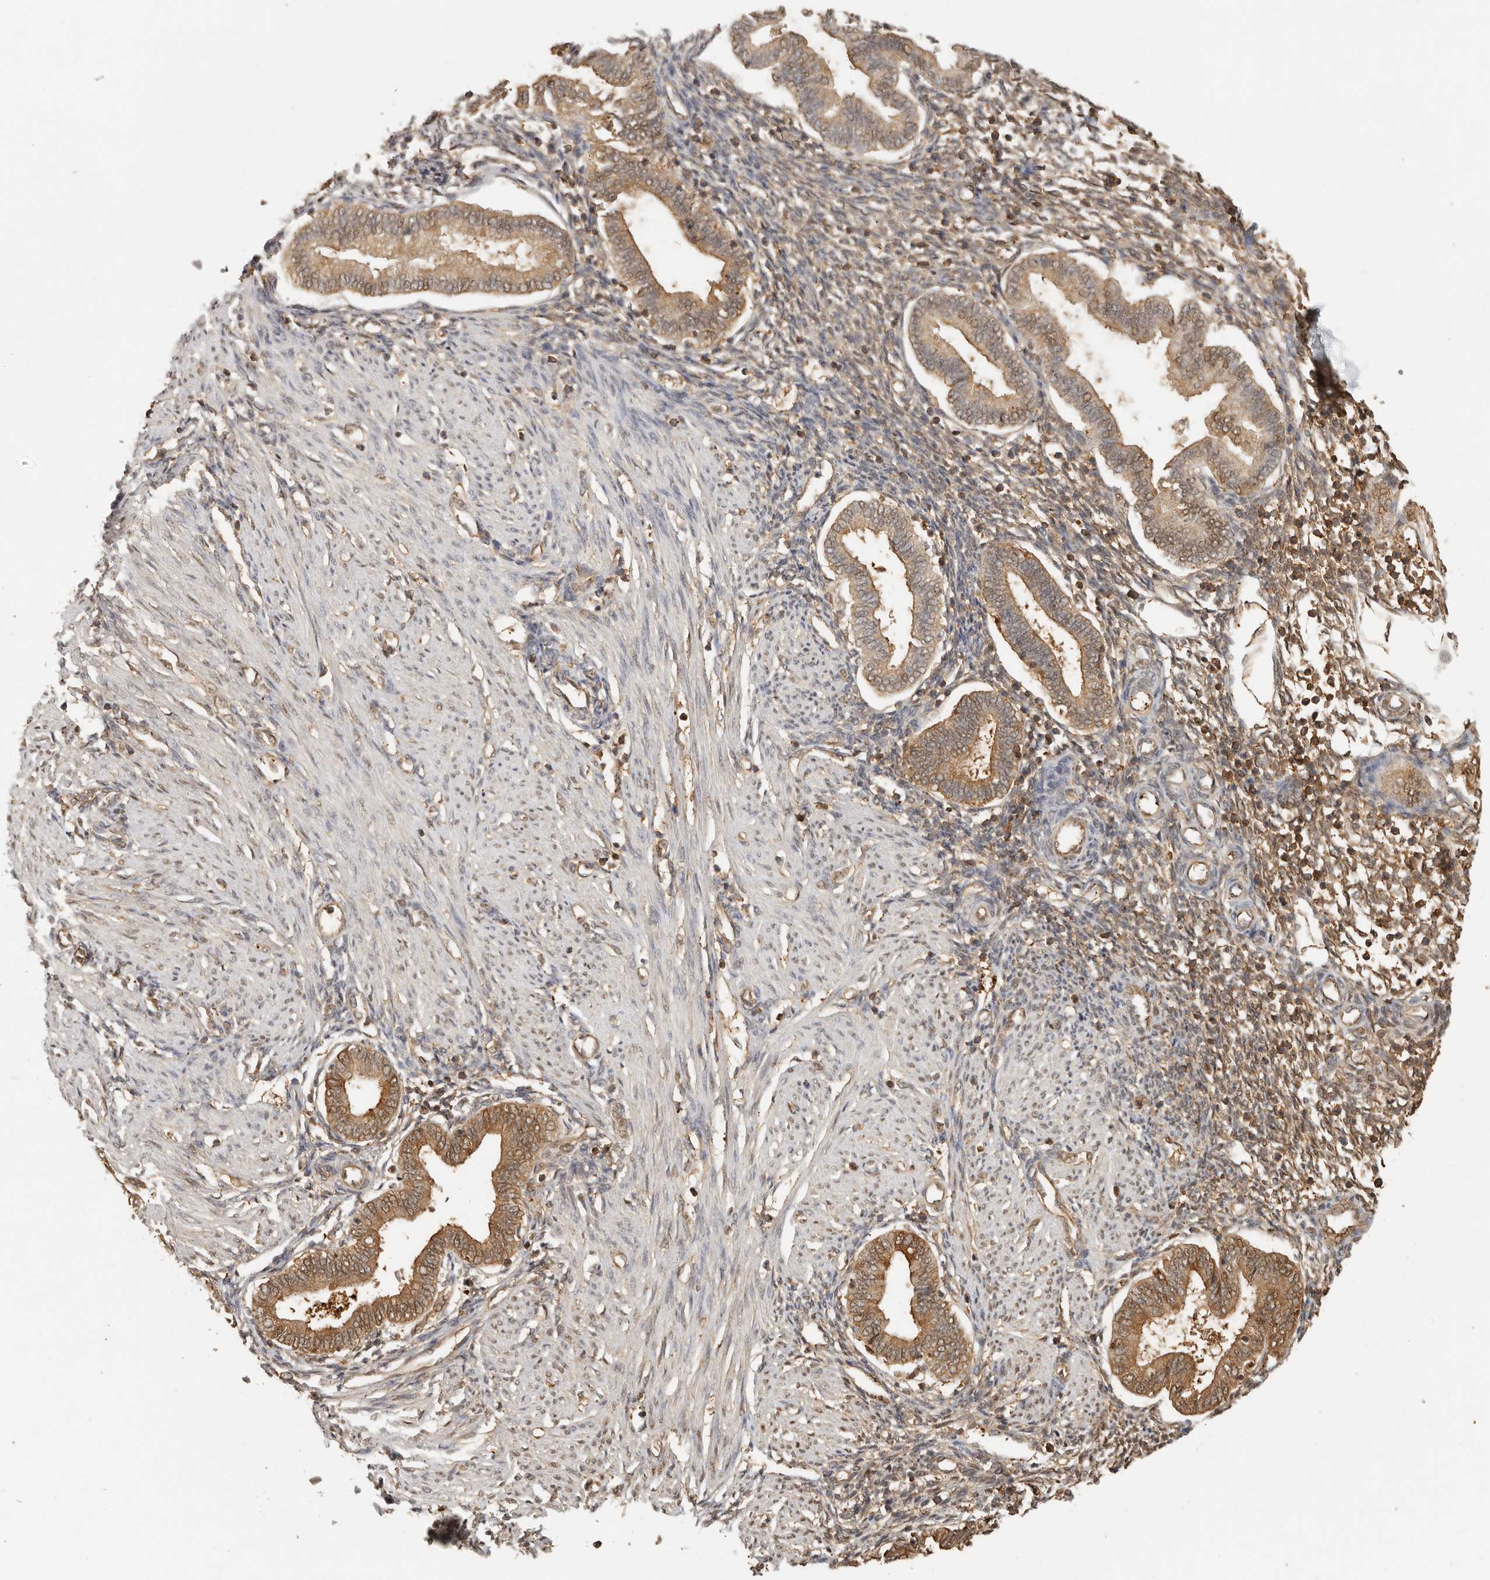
{"staining": {"intensity": "moderate", "quantity": "<25%", "location": "cytoplasmic/membranous,nuclear"}, "tissue": "endometrium", "cell_type": "Cells in endometrial stroma", "image_type": "normal", "snomed": [{"axis": "morphology", "description": "Normal tissue, NOS"}, {"axis": "topography", "description": "Endometrium"}], "caption": "A high-resolution photomicrograph shows IHC staining of benign endometrium, which reveals moderate cytoplasmic/membranous,nuclear positivity in about <25% of cells in endometrial stroma.", "gene": "PSMA5", "patient": {"sex": "female", "age": 53}}